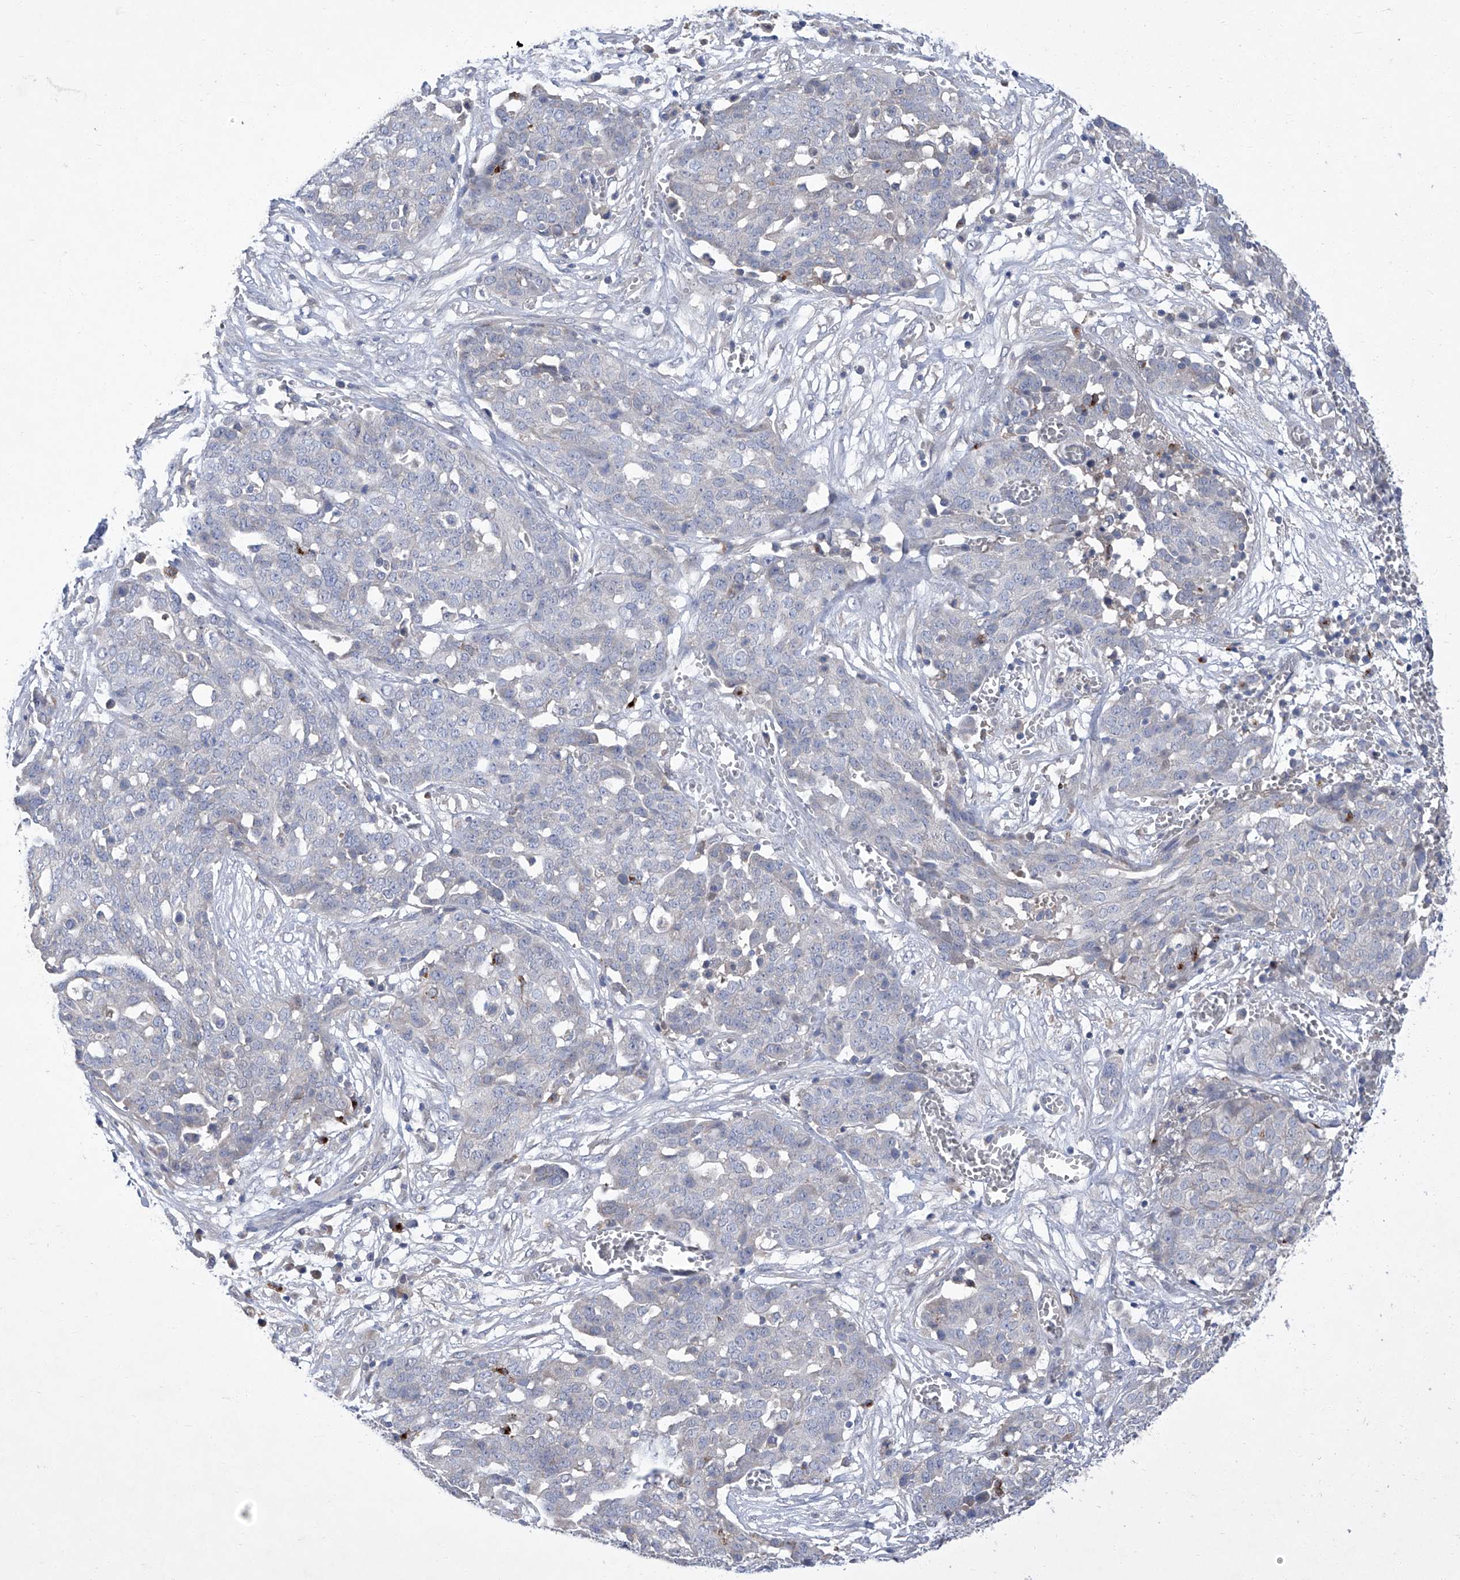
{"staining": {"intensity": "negative", "quantity": "none", "location": "none"}, "tissue": "ovarian cancer", "cell_type": "Tumor cells", "image_type": "cancer", "snomed": [{"axis": "morphology", "description": "Cystadenocarcinoma, serous, NOS"}, {"axis": "topography", "description": "Soft tissue"}, {"axis": "topography", "description": "Ovary"}], "caption": "Image shows no significant protein positivity in tumor cells of serous cystadenocarcinoma (ovarian).", "gene": "SBK2", "patient": {"sex": "female", "age": 57}}